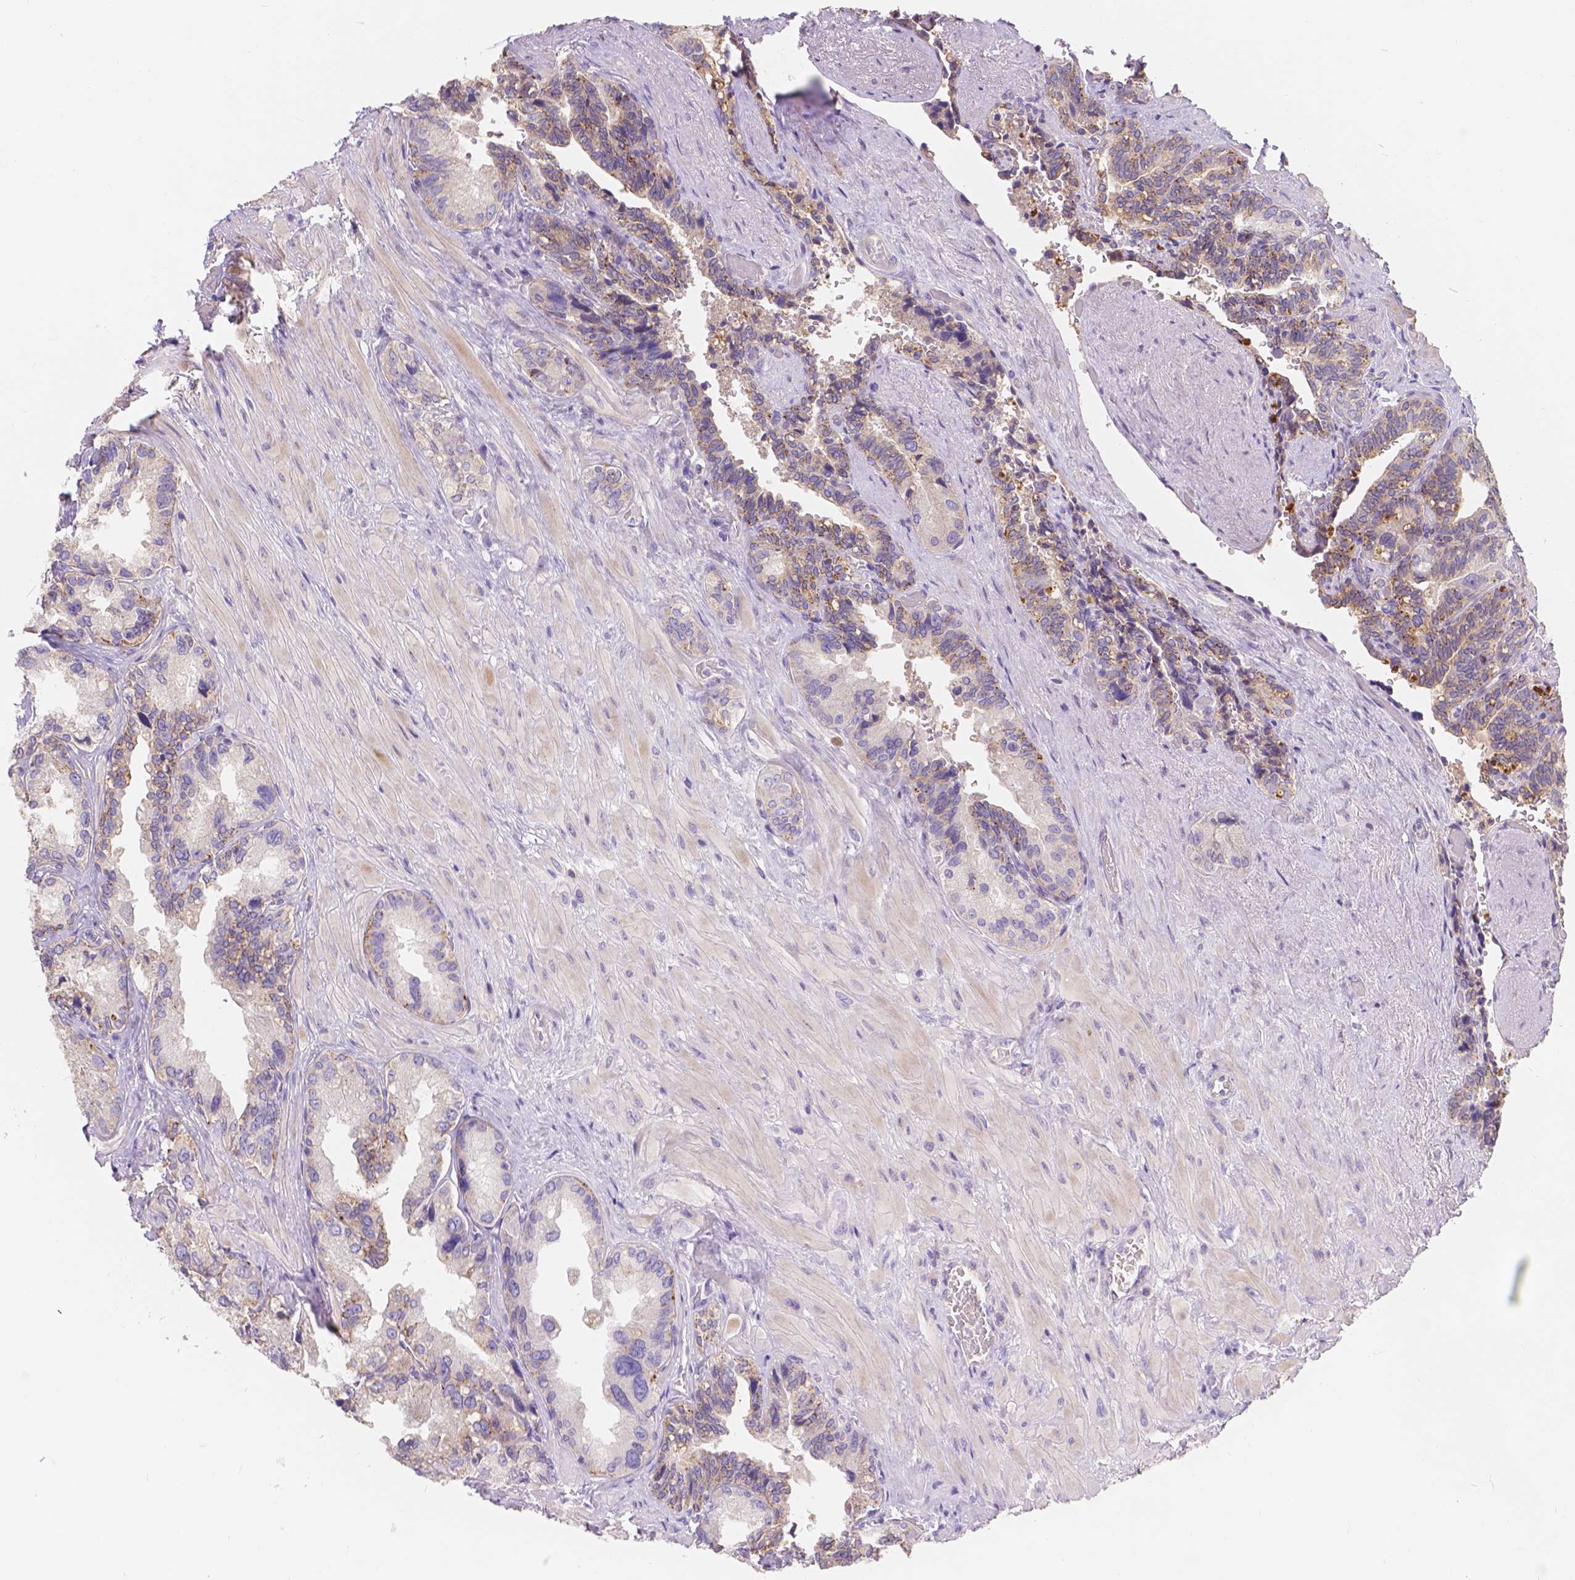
{"staining": {"intensity": "strong", "quantity": "<25%", "location": "cytoplasmic/membranous"}, "tissue": "seminal vesicle", "cell_type": "Glandular cells", "image_type": "normal", "snomed": [{"axis": "morphology", "description": "Normal tissue, NOS"}, {"axis": "topography", "description": "Seminal veicle"}], "caption": "Immunohistochemical staining of unremarkable human seminal vesicle displays <25% levels of strong cytoplasmic/membranous protein positivity in approximately <25% of glandular cells.", "gene": "CDK10", "patient": {"sex": "male", "age": 69}}